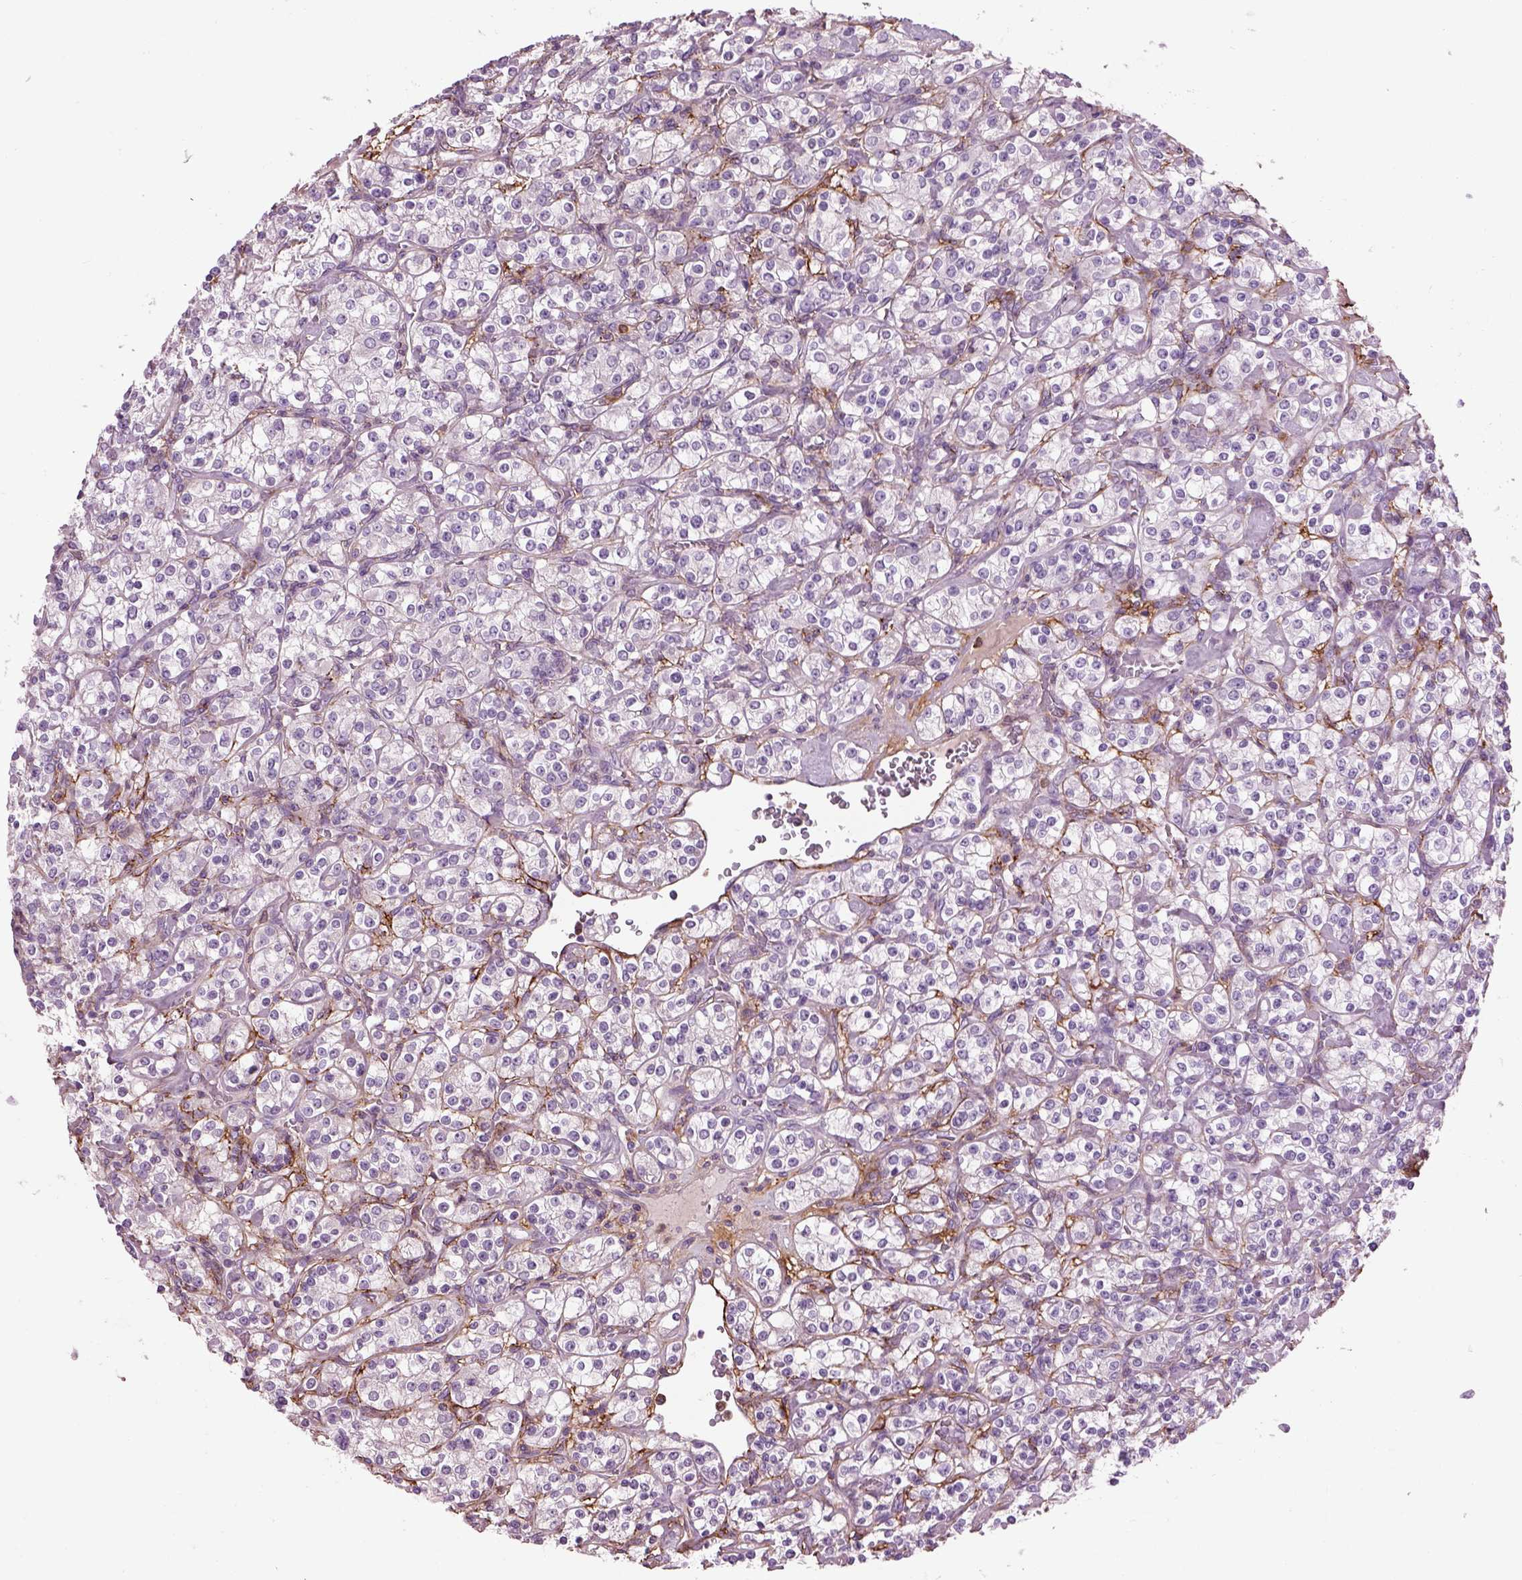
{"staining": {"intensity": "negative", "quantity": "none", "location": "none"}, "tissue": "renal cancer", "cell_type": "Tumor cells", "image_type": "cancer", "snomed": [{"axis": "morphology", "description": "Adenocarcinoma, NOS"}, {"axis": "topography", "description": "Kidney"}], "caption": "This is a photomicrograph of immunohistochemistry staining of renal cancer (adenocarcinoma), which shows no positivity in tumor cells.", "gene": "EMILIN2", "patient": {"sex": "male", "age": 77}}